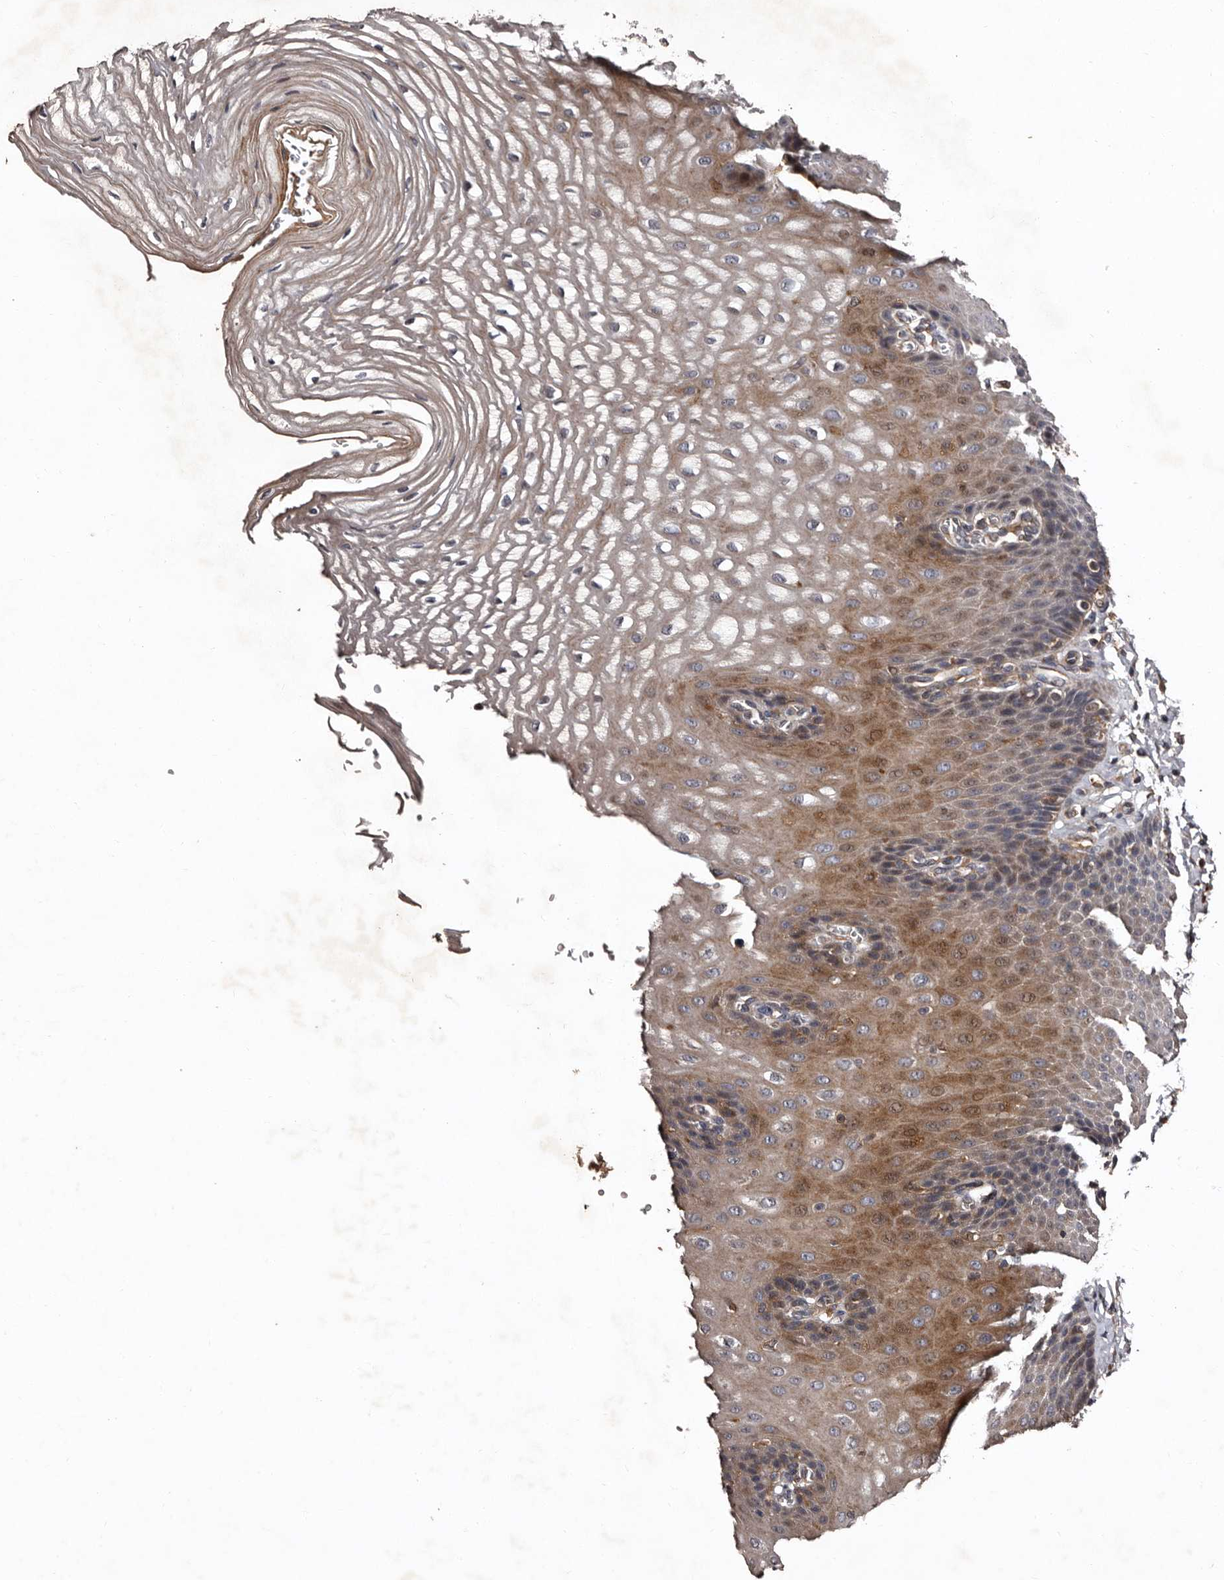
{"staining": {"intensity": "moderate", "quantity": "25%-75%", "location": "cytoplasmic/membranous"}, "tissue": "esophagus", "cell_type": "Squamous epithelial cells", "image_type": "normal", "snomed": [{"axis": "morphology", "description": "Normal tissue, NOS"}, {"axis": "topography", "description": "Esophagus"}], "caption": "Protein positivity by immunohistochemistry demonstrates moderate cytoplasmic/membranous staining in about 25%-75% of squamous epithelial cells in normal esophagus.", "gene": "PRKD3", "patient": {"sex": "male", "age": 54}}